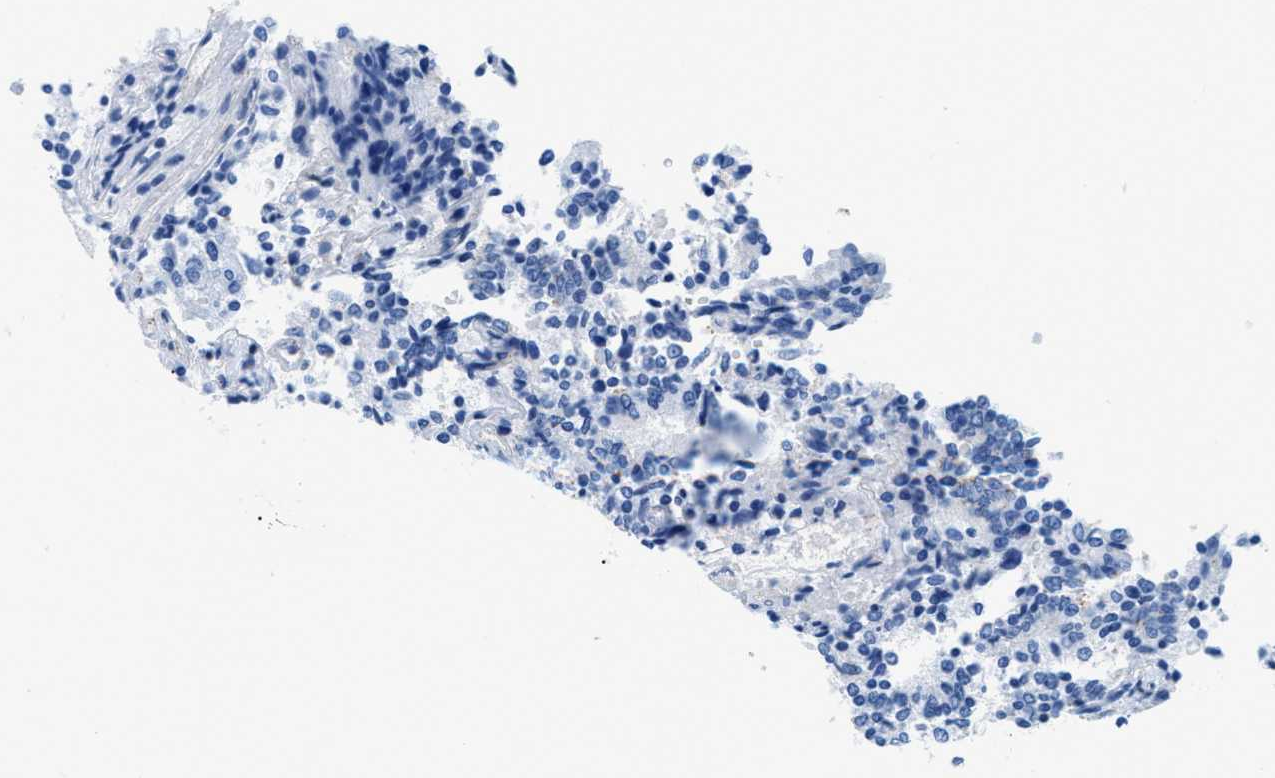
{"staining": {"intensity": "negative", "quantity": "none", "location": "none"}, "tissue": "prostate cancer", "cell_type": "Tumor cells", "image_type": "cancer", "snomed": [{"axis": "morphology", "description": "Normal tissue, NOS"}, {"axis": "morphology", "description": "Adenocarcinoma, High grade"}, {"axis": "topography", "description": "Prostate"}, {"axis": "topography", "description": "Seminal veicle"}], "caption": "Immunohistochemistry photomicrograph of neoplastic tissue: human prostate cancer stained with DAB reveals no significant protein staining in tumor cells.", "gene": "FDCSP", "patient": {"sex": "male", "age": 55}}